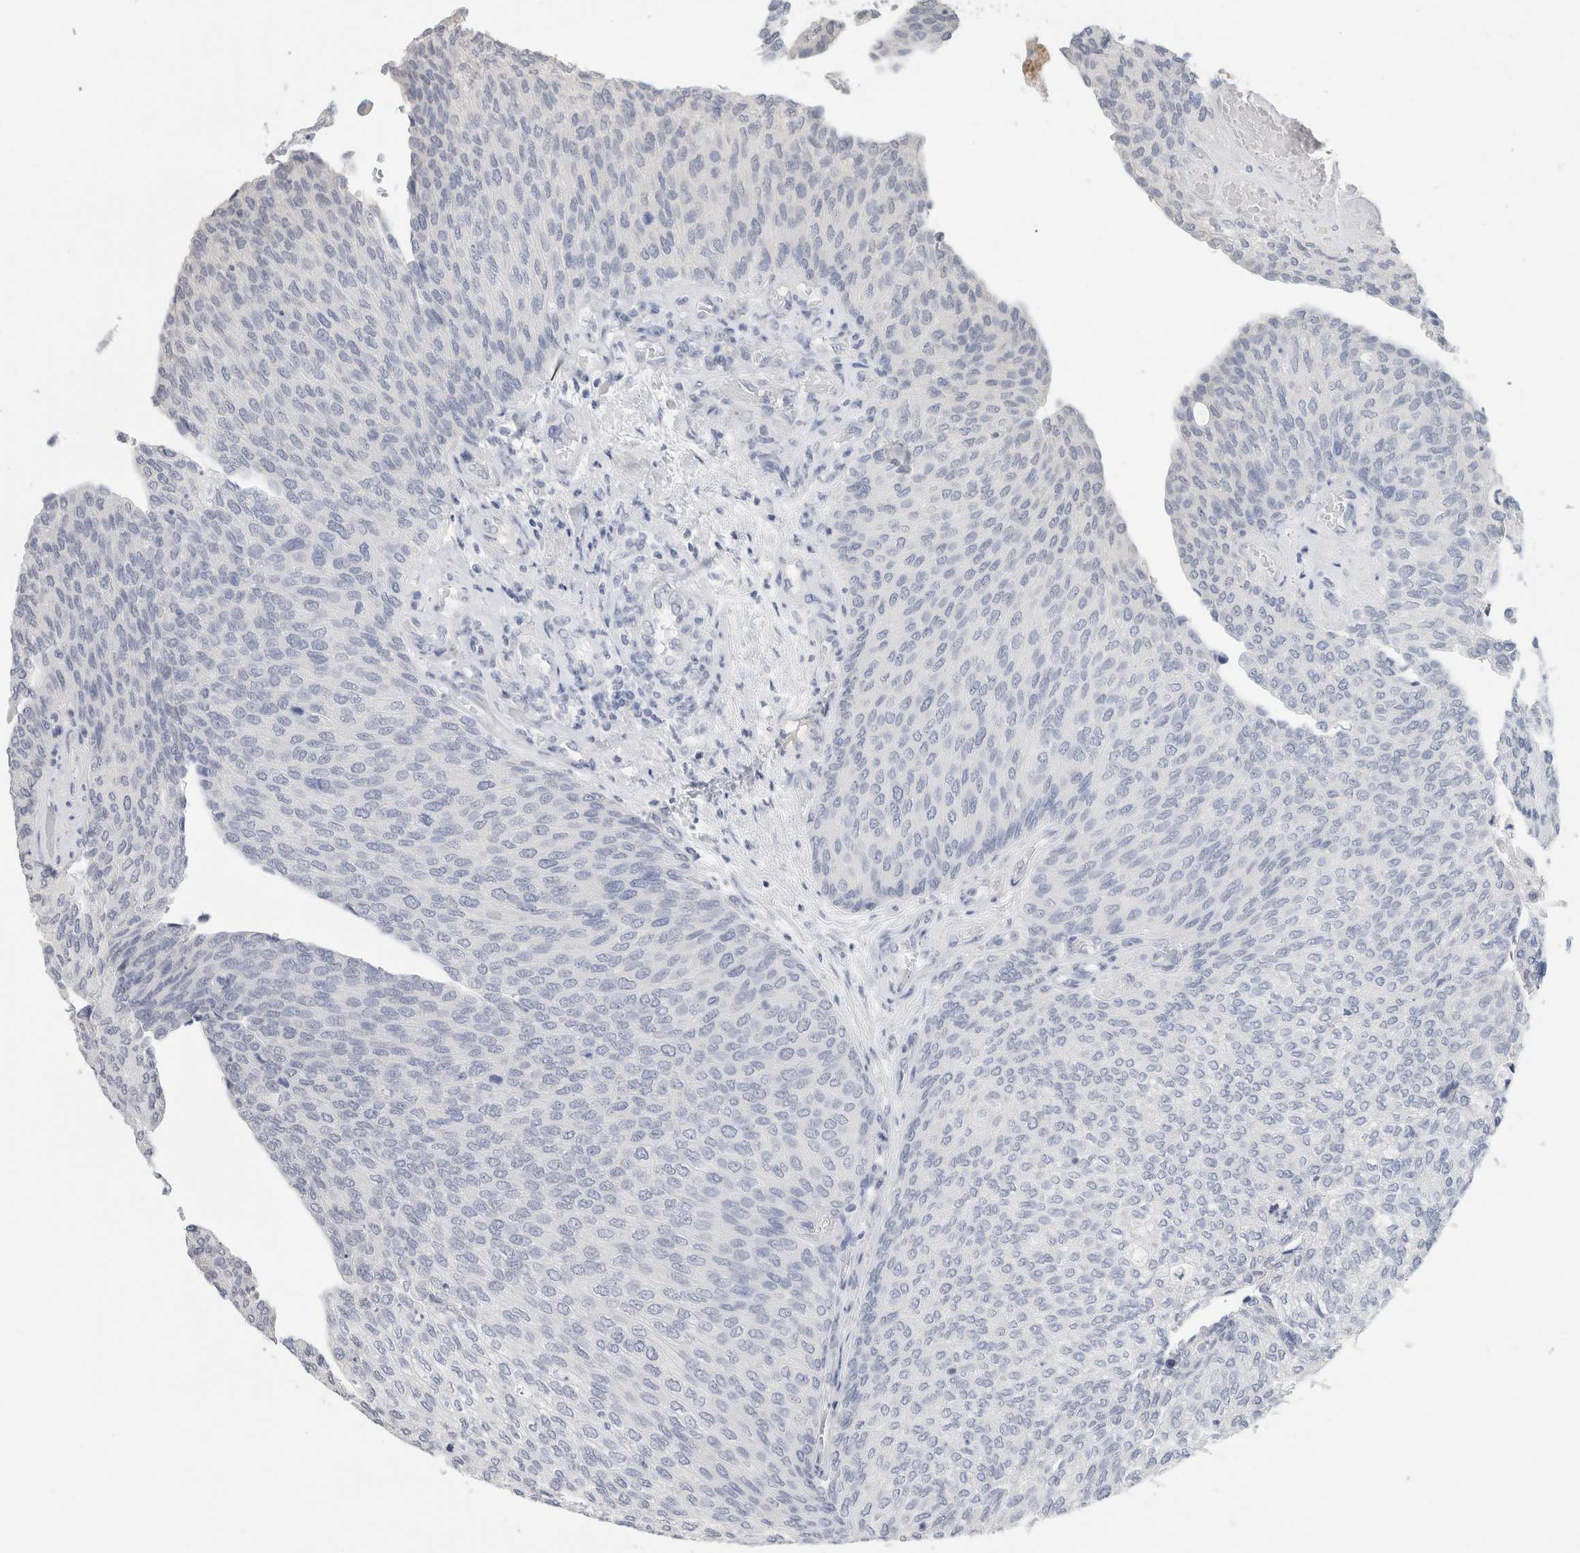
{"staining": {"intensity": "negative", "quantity": "none", "location": "none"}, "tissue": "urothelial cancer", "cell_type": "Tumor cells", "image_type": "cancer", "snomed": [{"axis": "morphology", "description": "Urothelial carcinoma, Low grade"}, {"axis": "topography", "description": "Urinary bladder"}], "caption": "A high-resolution image shows IHC staining of urothelial carcinoma (low-grade), which reveals no significant expression in tumor cells.", "gene": "BCAN", "patient": {"sex": "female", "age": 79}}